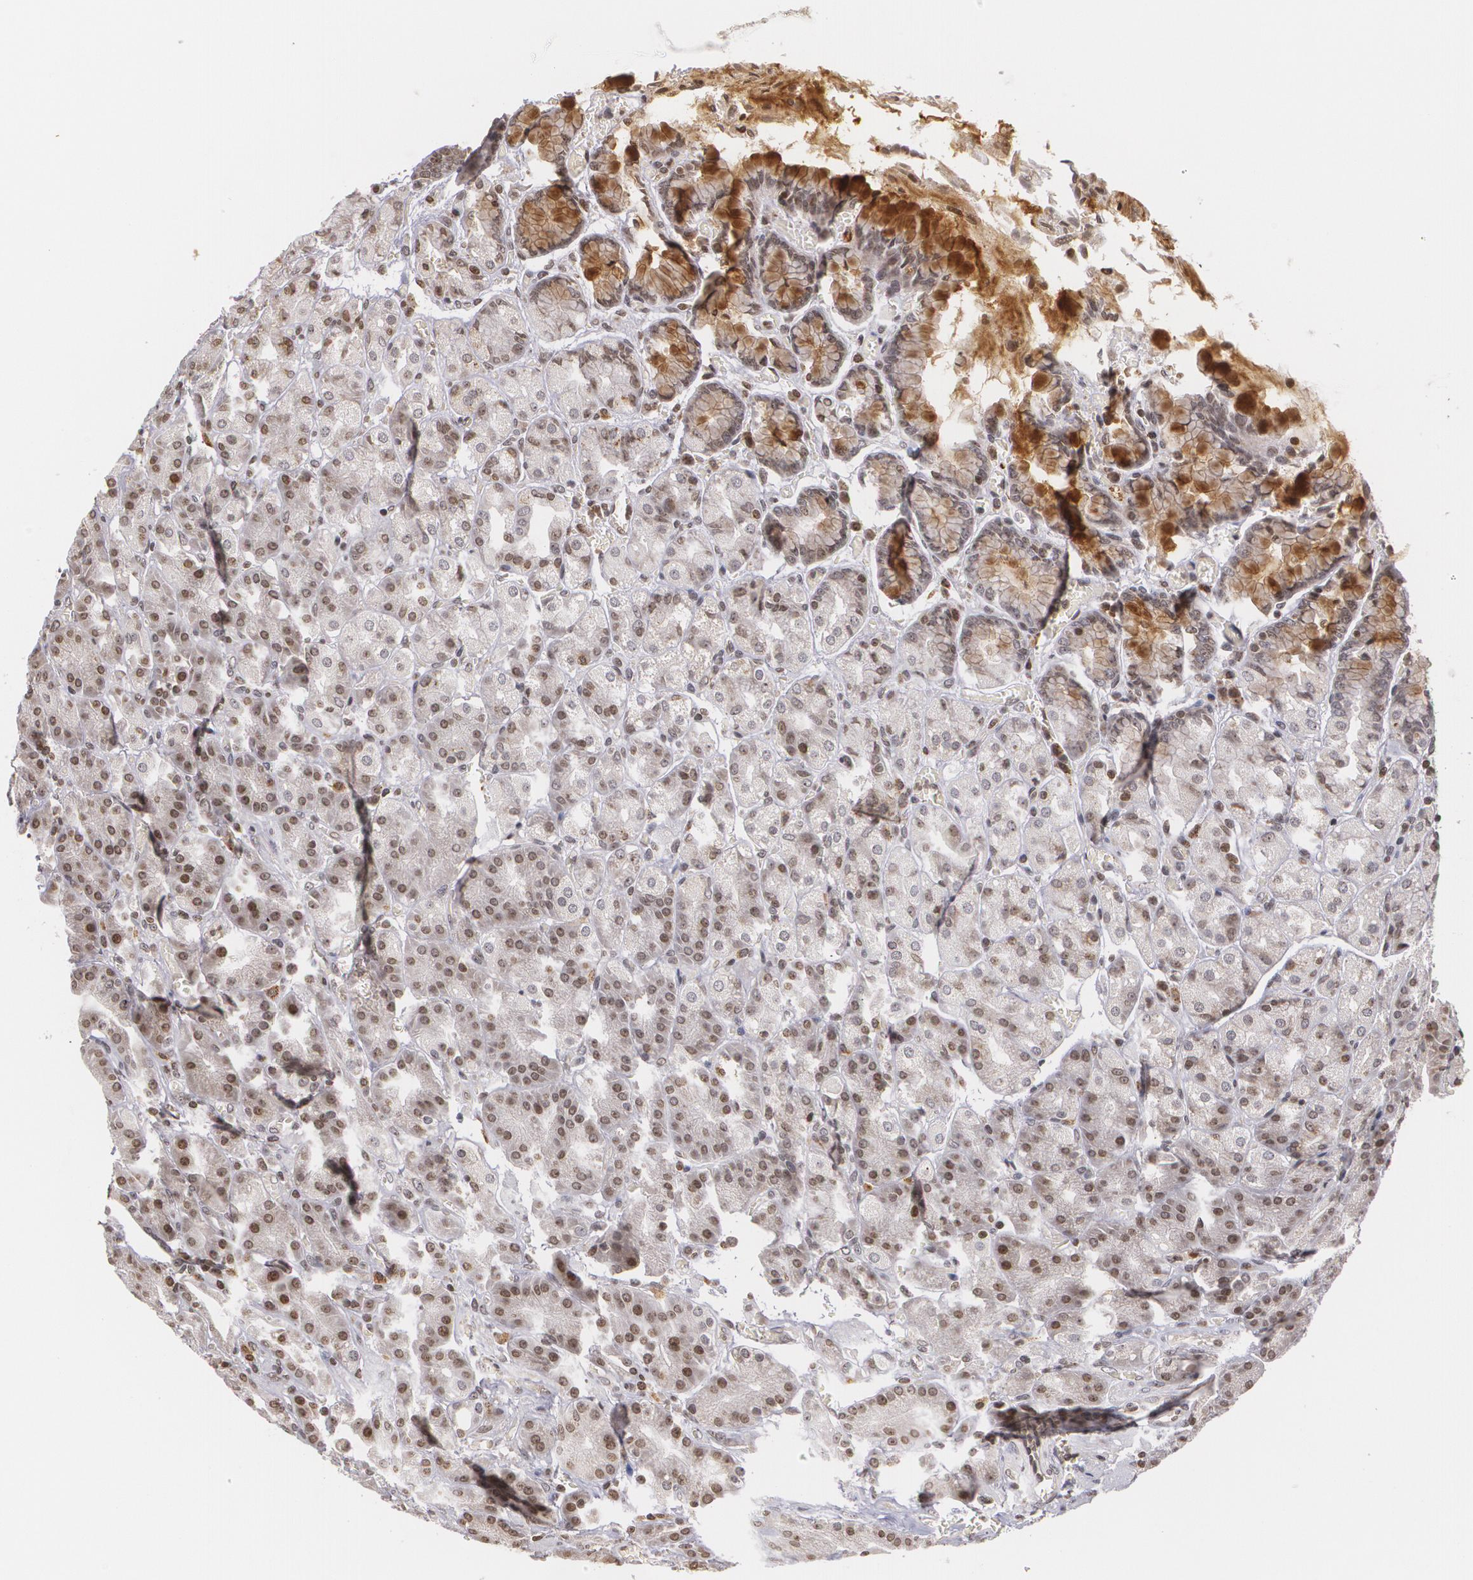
{"staining": {"intensity": "moderate", "quantity": "25%-75%", "location": "cytoplasmic/membranous,nuclear"}, "tissue": "stomach", "cell_type": "Glandular cells", "image_type": "normal", "snomed": [{"axis": "morphology", "description": "Normal tissue, NOS"}, {"axis": "topography", "description": "Stomach, upper"}], "caption": "Protein expression analysis of normal human stomach reveals moderate cytoplasmic/membranous,nuclear positivity in approximately 25%-75% of glandular cells. (Stains: DAB (3,3'-diaminobenzidine) in brown, nuclei in blue, Microscopy: brightfield microscopy at high magnification).", "gene": "VAV3", "patient": {"sex": "female", "age": 81}}